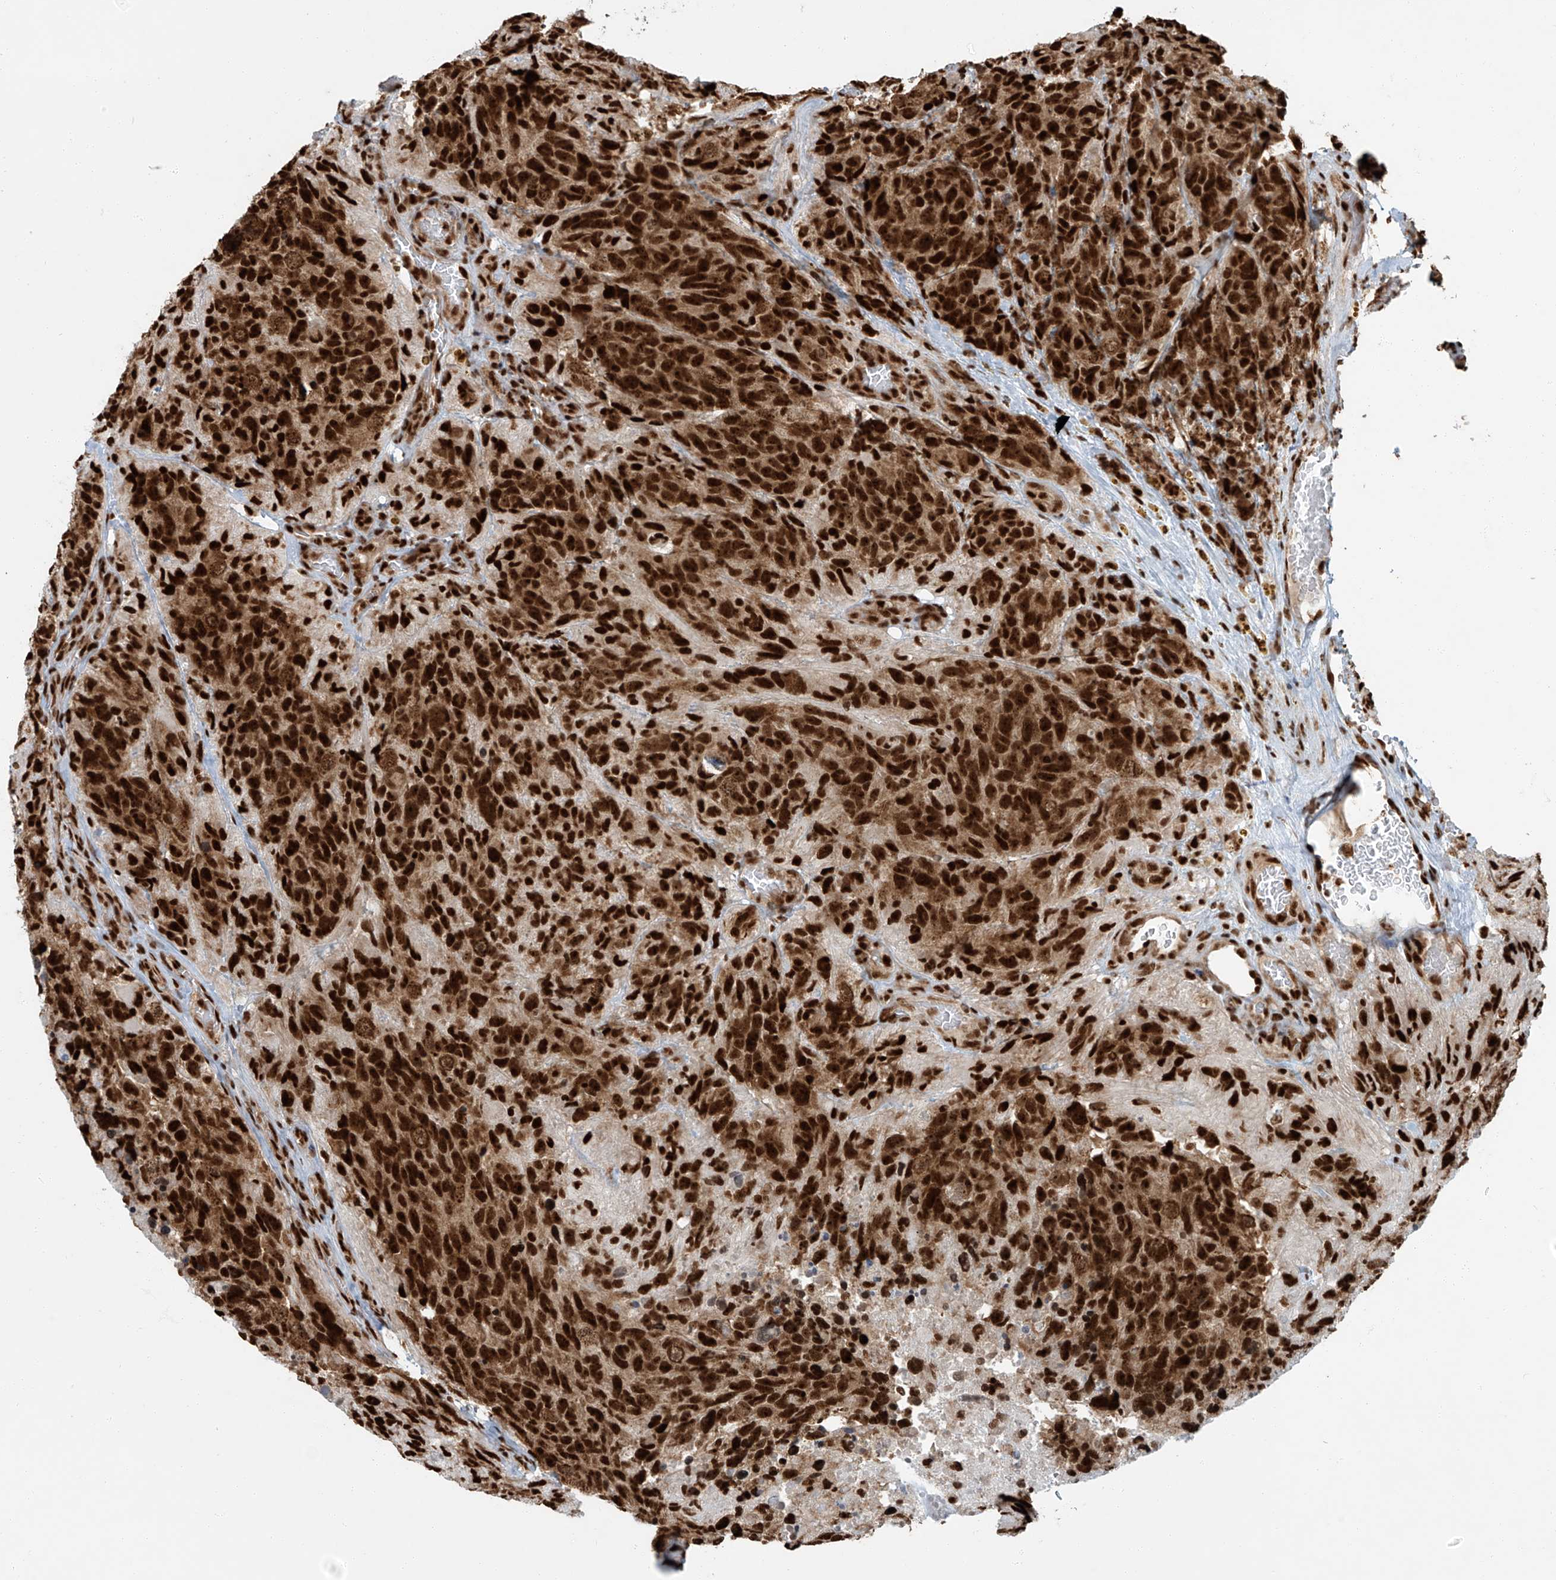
{"staining": {"intensity": "strong", "quantity": ">75%", "location": "nuclear"}, "tissue": "glioma", "cell_type": "Tumor cells", "image_type": "cancer", "snomed": [{"axis": "morphology", "description": "Glioma, malignant, High grade"}, {"axis": "topography", "description": "Brain"}], "caption": "A high amount of strong nuclear staining is identified in approximately >75% of tumor cells in malignant glioma (high-grade) tissue.", "gene": "FAM193B", "patient": {"sex": "male", "age": 69}}